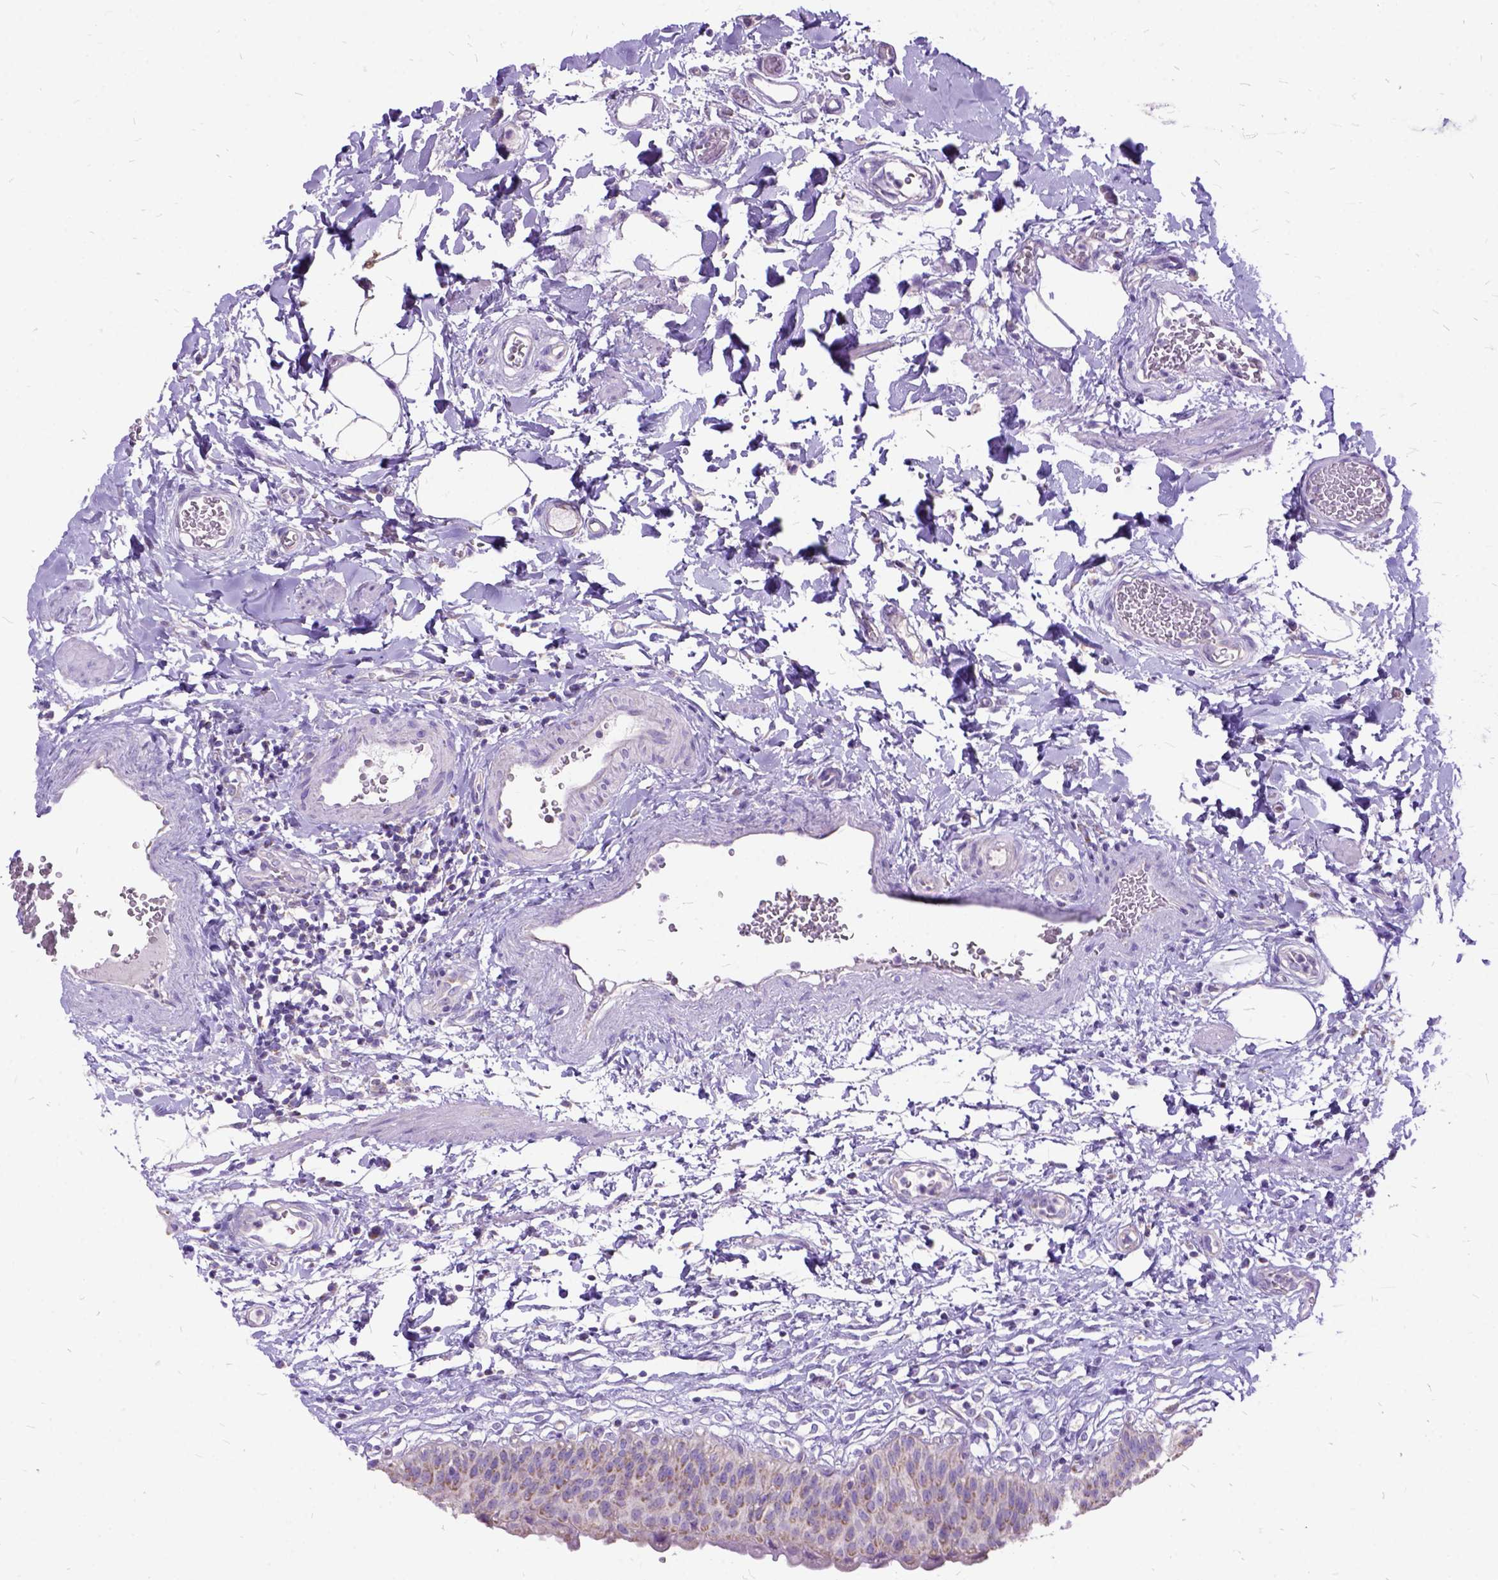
{"staining": {"intensity": "weak", "quantity": "25%-75%", "location": "cytoplasmic/membranous"}, "tissue": "urinary bladder", "cell_type": "Urothelial cells", "image_type": "normal", "snomed": [{"axis": "morphology", "description": "Normal tissue, NOS"}, {"axis": "topography", "description": "Urinary bladder"}], "caption": "Urothelial cells demonstrate low levels of weak cytoplasmic/membranous expression in approximately 25%-75% of cells in unremarkable human urinary bladder. (DAB IHC, brown staining for protein, blue staining for nuclei).", "gene": "CTAG2", "patient": {"sex": "male", "age": 55}}